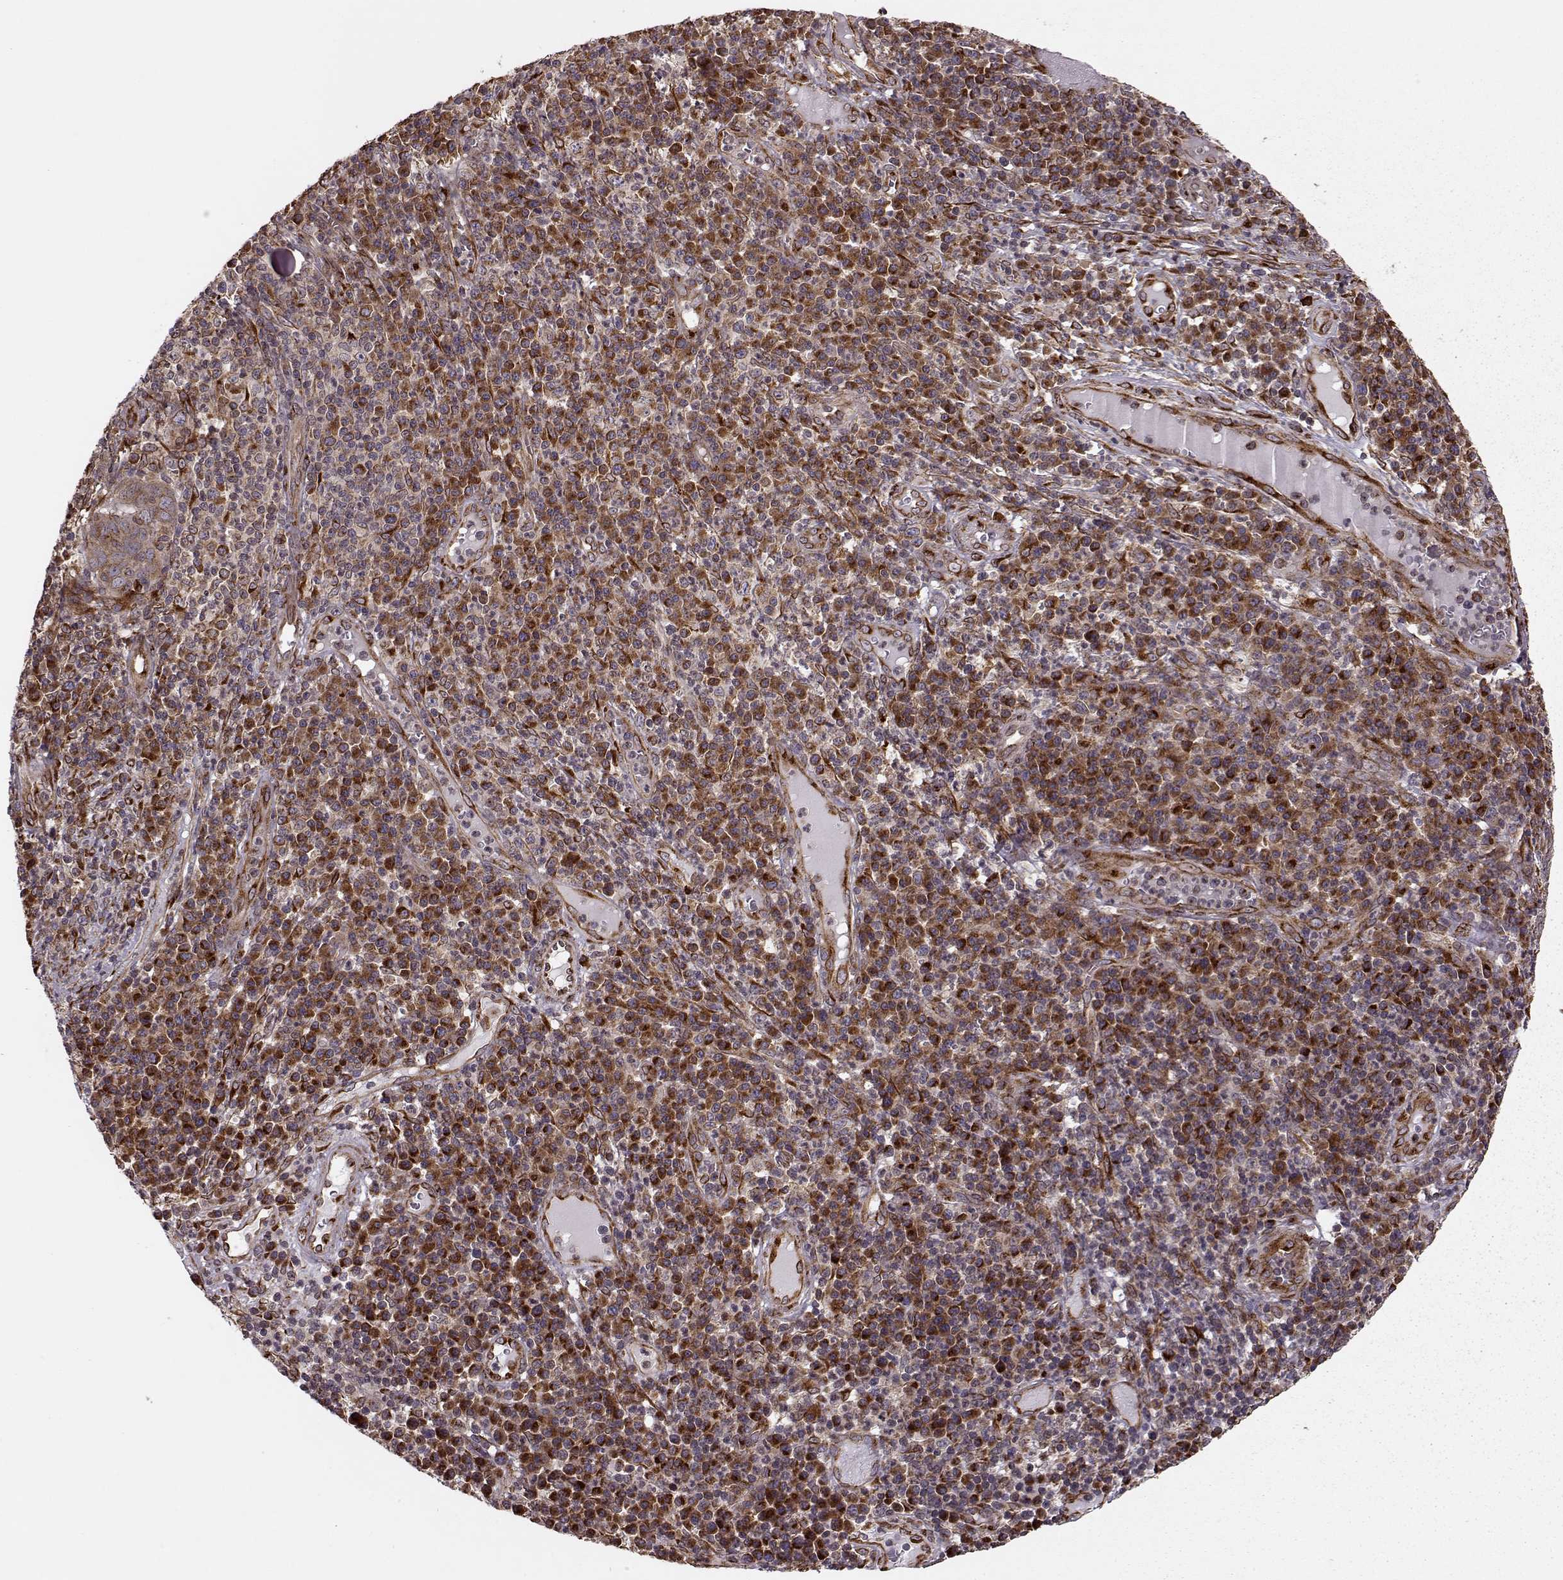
{"staining": {"intensity": "moderate", "quantity": "25%-75%", "location": "cytoplasmic/membranous"}, "tissue": "skin cancer", "cell_type": "Tumor cells", "image_type": "cancer", "snomed": [{"axis": "morphology", "description": "Squamous cell carcinoma, NOS"}, {"axis": "topography", "description": "Skin"}, {"axis": "topography", "description": "Anal"}], "caption": "IHC histopathology image of neoplastic tissue: squamous cell carcinoma (skin) stained using immunohistochemistry displays medium levels of moderate protein expression localized specifically in the cytoplasmic/membranous of tumor cells, appearing as a cytoplasmic/membranous brown color.", "gene": "YIPF5", "patient": {"sex": "female", "age": 51}}